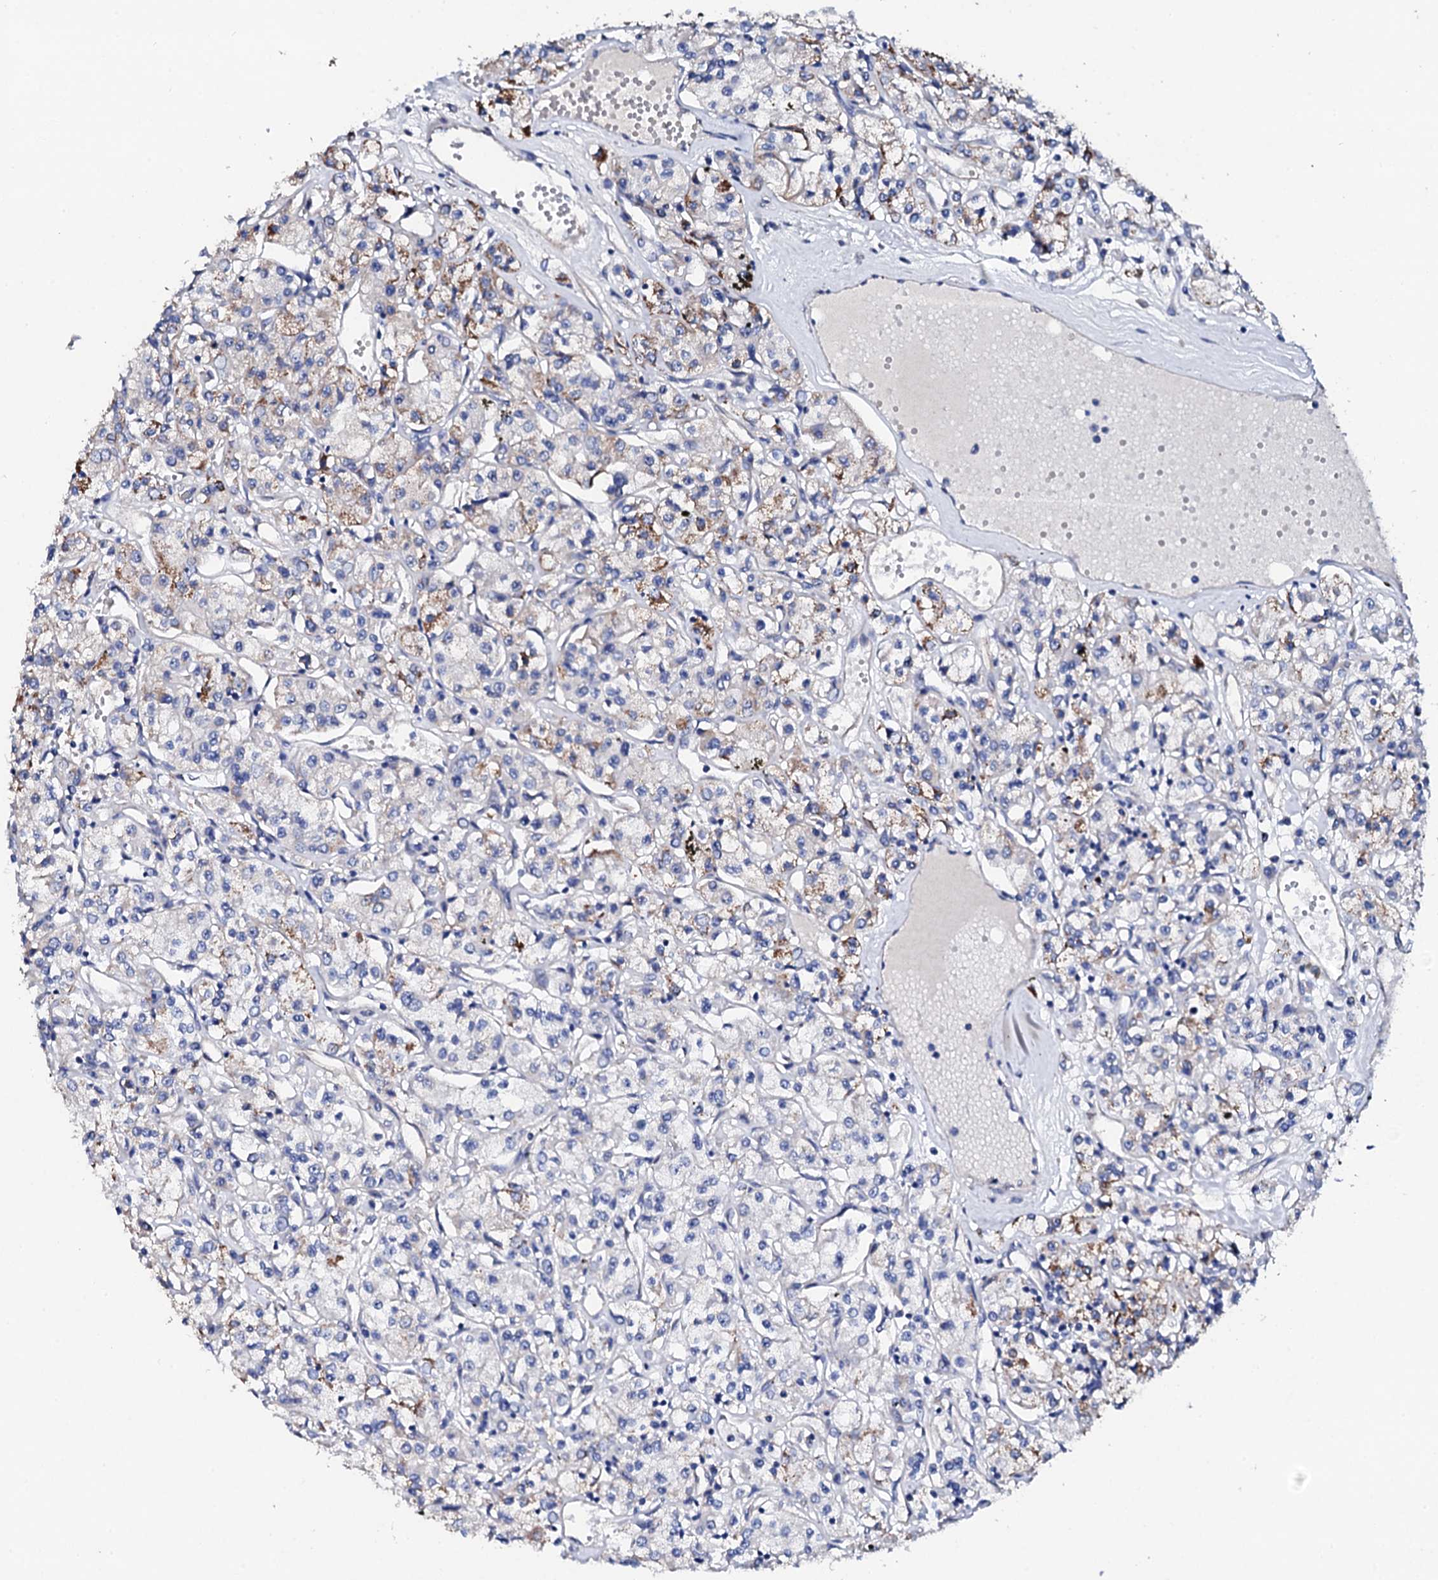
{"staining": {"intensity": "strong", "quantity": "25%-75%", "location": "cytoplasmic/membranous"}, "tissue": "renal cancer", "cell_type": "Tumor cells", "image_type": "cancer", "snomed": [{"axis": "morphology", "description": "Adenocarcinoma, NOS"}, {"axis": "topography", "description": "Kidney"}], "caption": "Adenocarcinoma (renal) stained with DAB (3,3'-diaminobenzidine) IHC exhibits high levels of strong cytoplasmic/membranous staining in approximately 25%-75% of tumor cells. (DAB (3,3'-diaminobenzidine) IHC, brown staining for protein, blue staining for nuclei).", "gene": "KLHL32", "patient": {"sex": "female", "age": 59}}